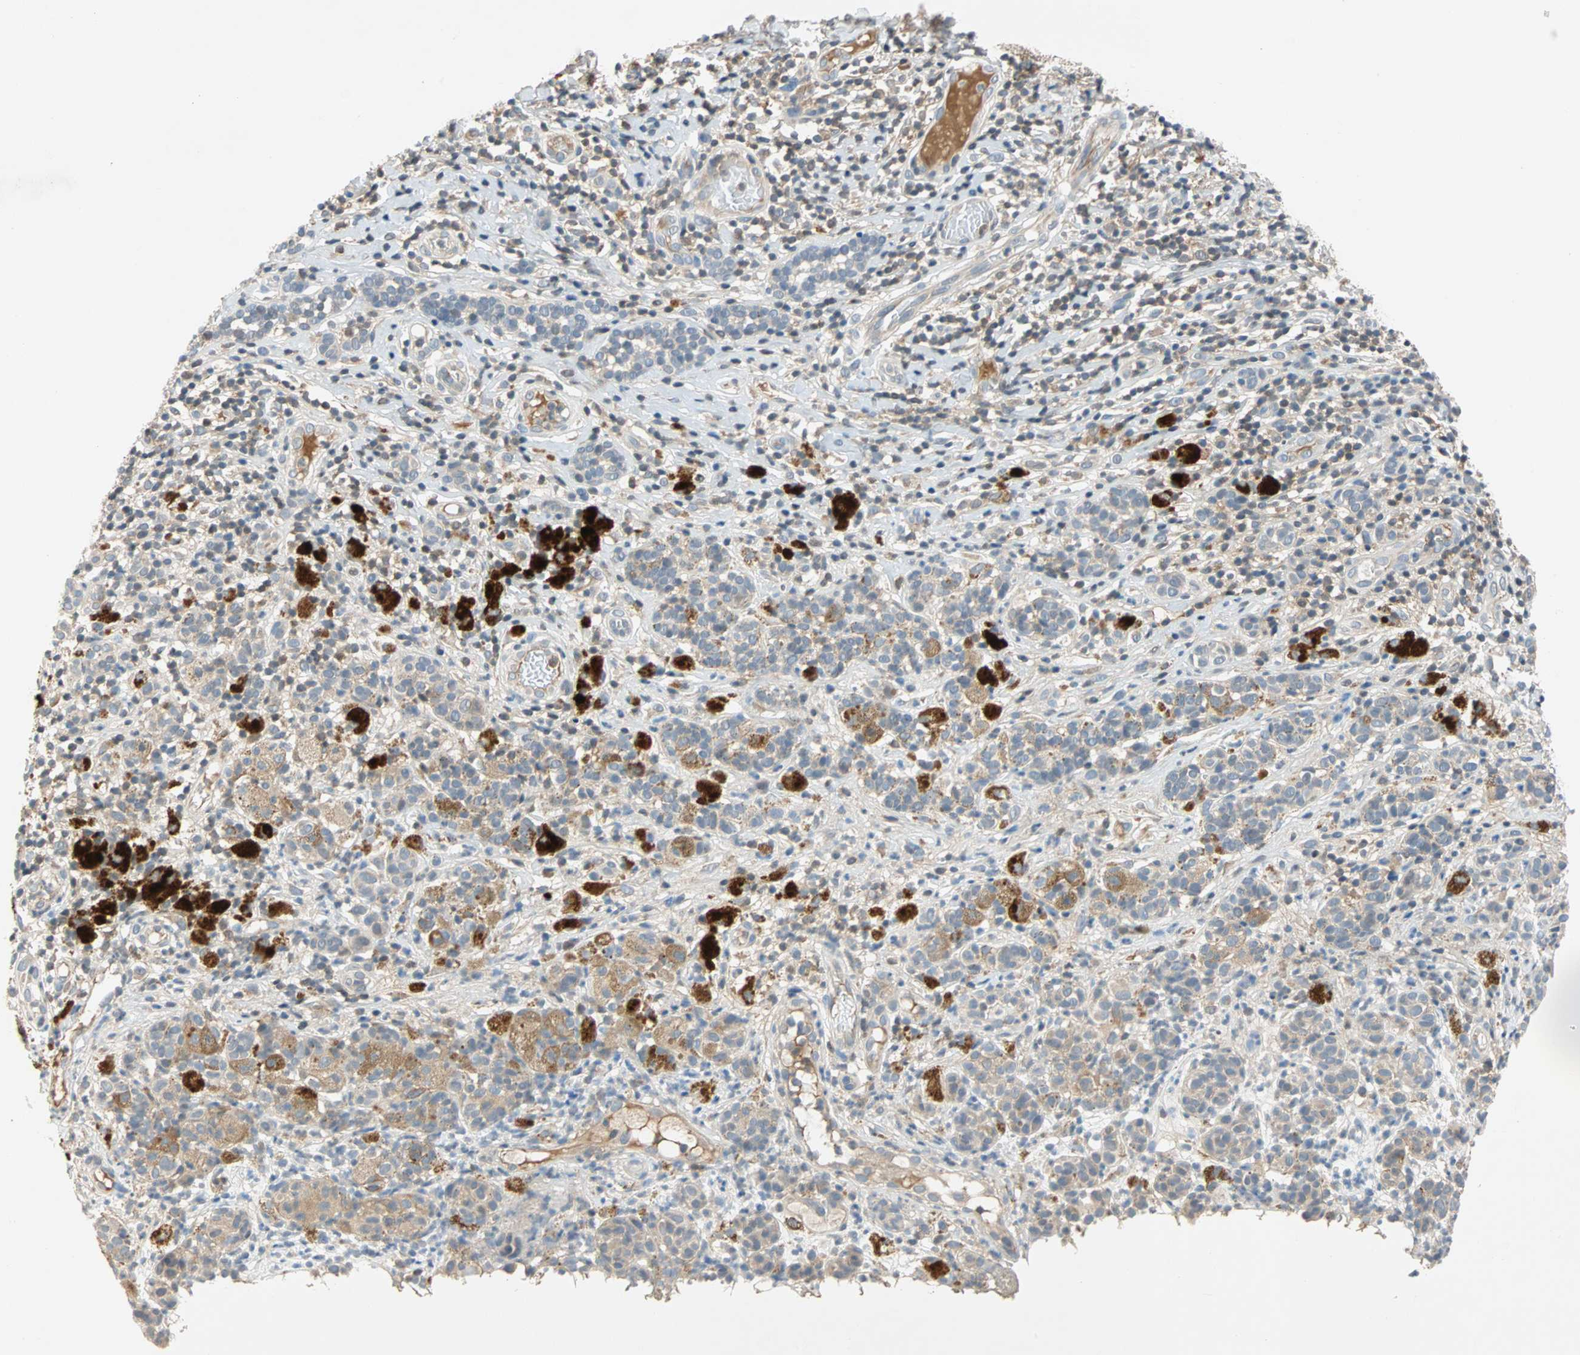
{"staining": {"intensity": "moderate", "quantity": "25%-75%", "location": "cytoplasmic/membranous"}, "tissue": "melanoma", "cell_type": "Tumor cells", "image_type": "cancer", "snomed": [{"axis": "morphology", "description": "Malignant melanoma, NOS"}, {"axis": "topography", "description": "Skin"}], "caption": "Human melanoma stained for a protein (brown) exhibits moderate cytoplasmic/membranous positive expression in approximately 25%-75% of tumor cells.", "gene": "MAP4K1", "patient": {"sex": "male", "age": 64}}